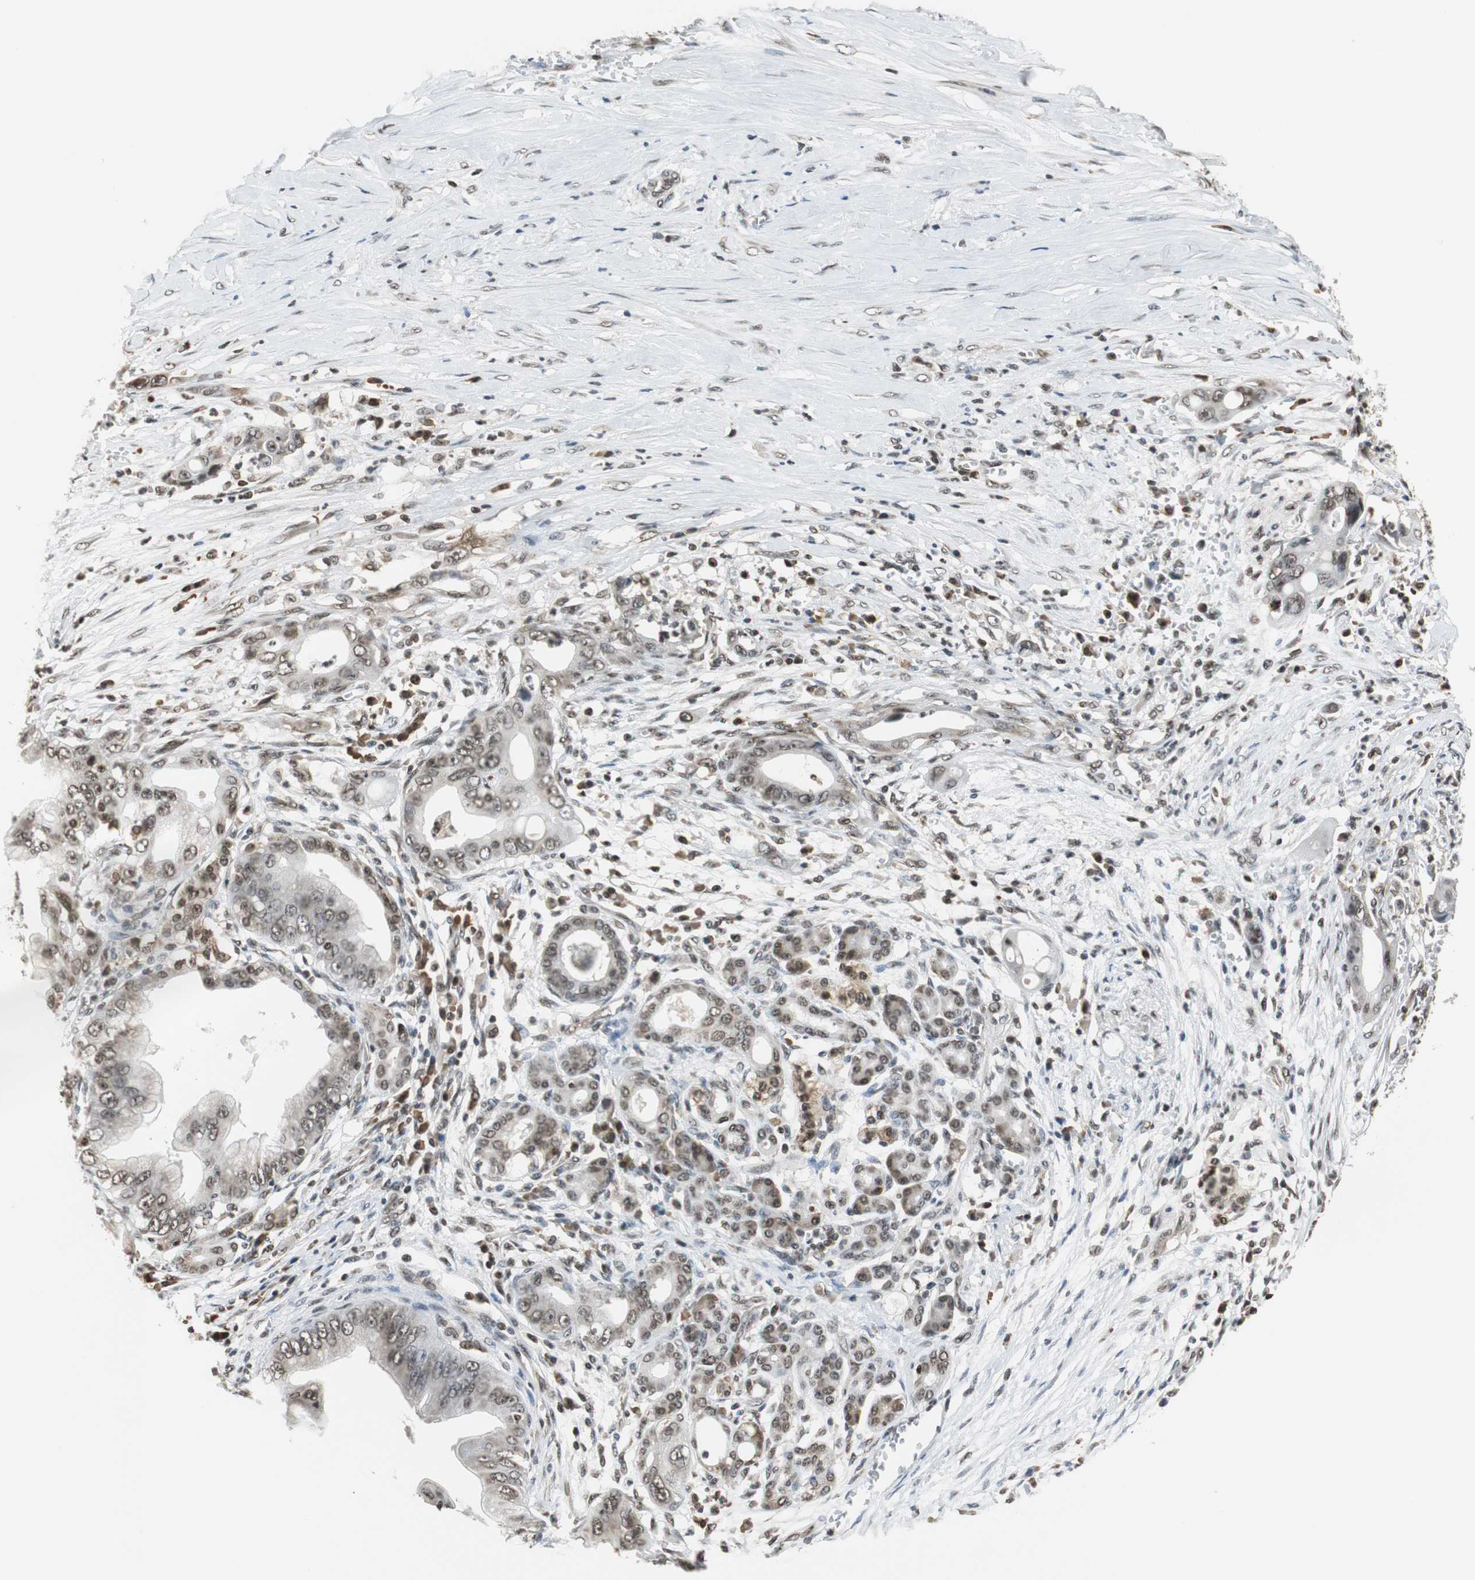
{"staining": {"intensity": "moderate", "quantity": ">75%", "location": "nuclear"}, "tissue": "pancreatic cancer", "cell_type": "Tumor cells", "image_type": "cancer", "snomed": [{"axis": "morphology", "description": "Adenocarcinoma, NOS"}, {"axis": "topography", "description": "Pancreas"}], "caption": "Immunohistochemistry (IHC) image of pancreatic cancer (adenocarcinoma) stained for a protein (brown), which displays medium levels of moderate nuclear positivity in about >75% of tumor cells.", "gene": "REST", "patient": {"sex": "male", "age": 59}}